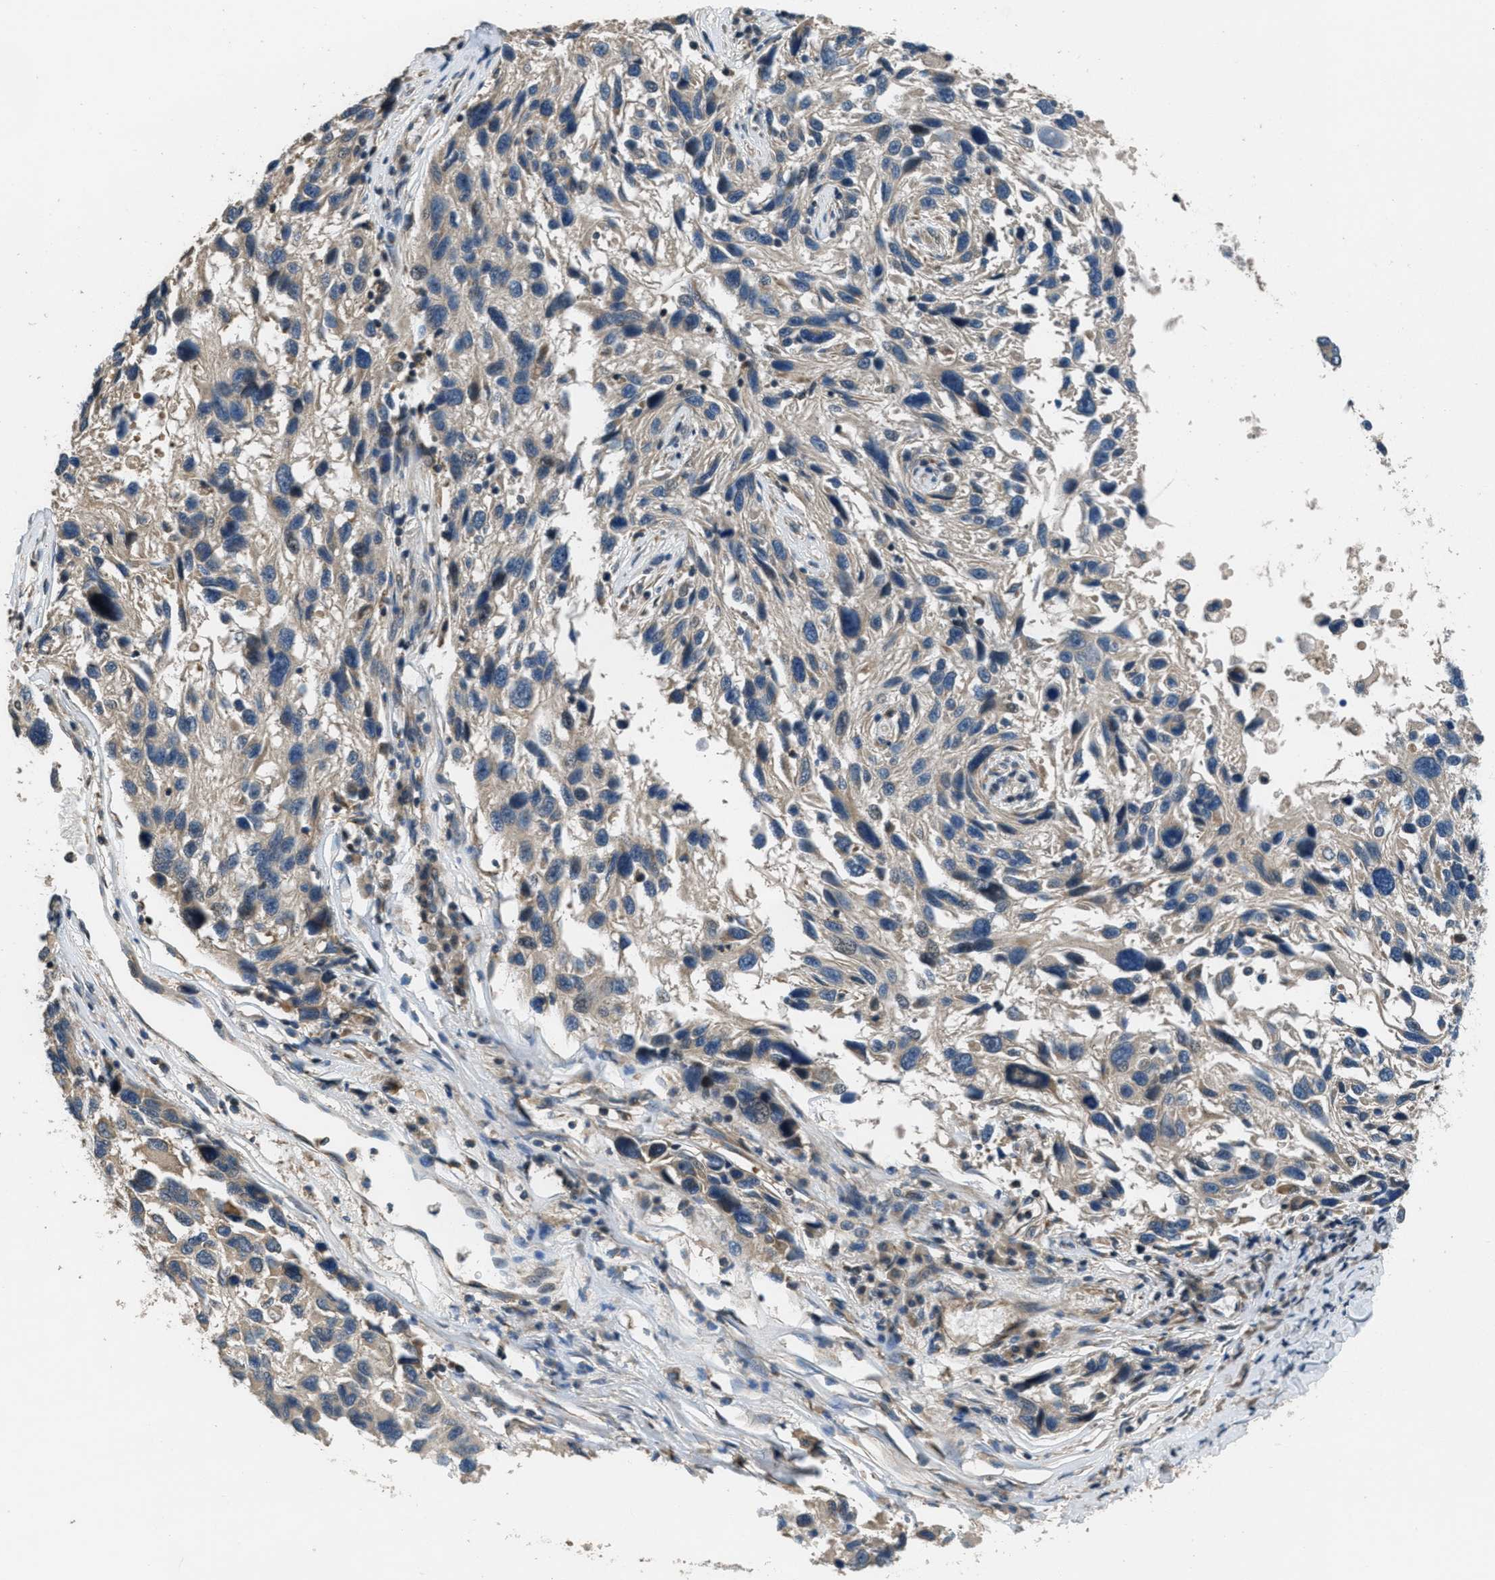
{"staining": {"intensity": "weak", "quantity": "<25%", "location": "nuclear"}, "tissue": "melanoma", "cell_type": "Tumor cells", "image_type": "cancer", "snomed": [{"axis": "morphology", "description": "Malignant melanoma, NOS"}, {"axis": "topography", "description": "Skin"}], "caption": "Immunohistochemical staining of melanoma displays no significant expression in tumor cells.", "gene": "NAT1", "patient": {"sex": "male", "age": 53}}